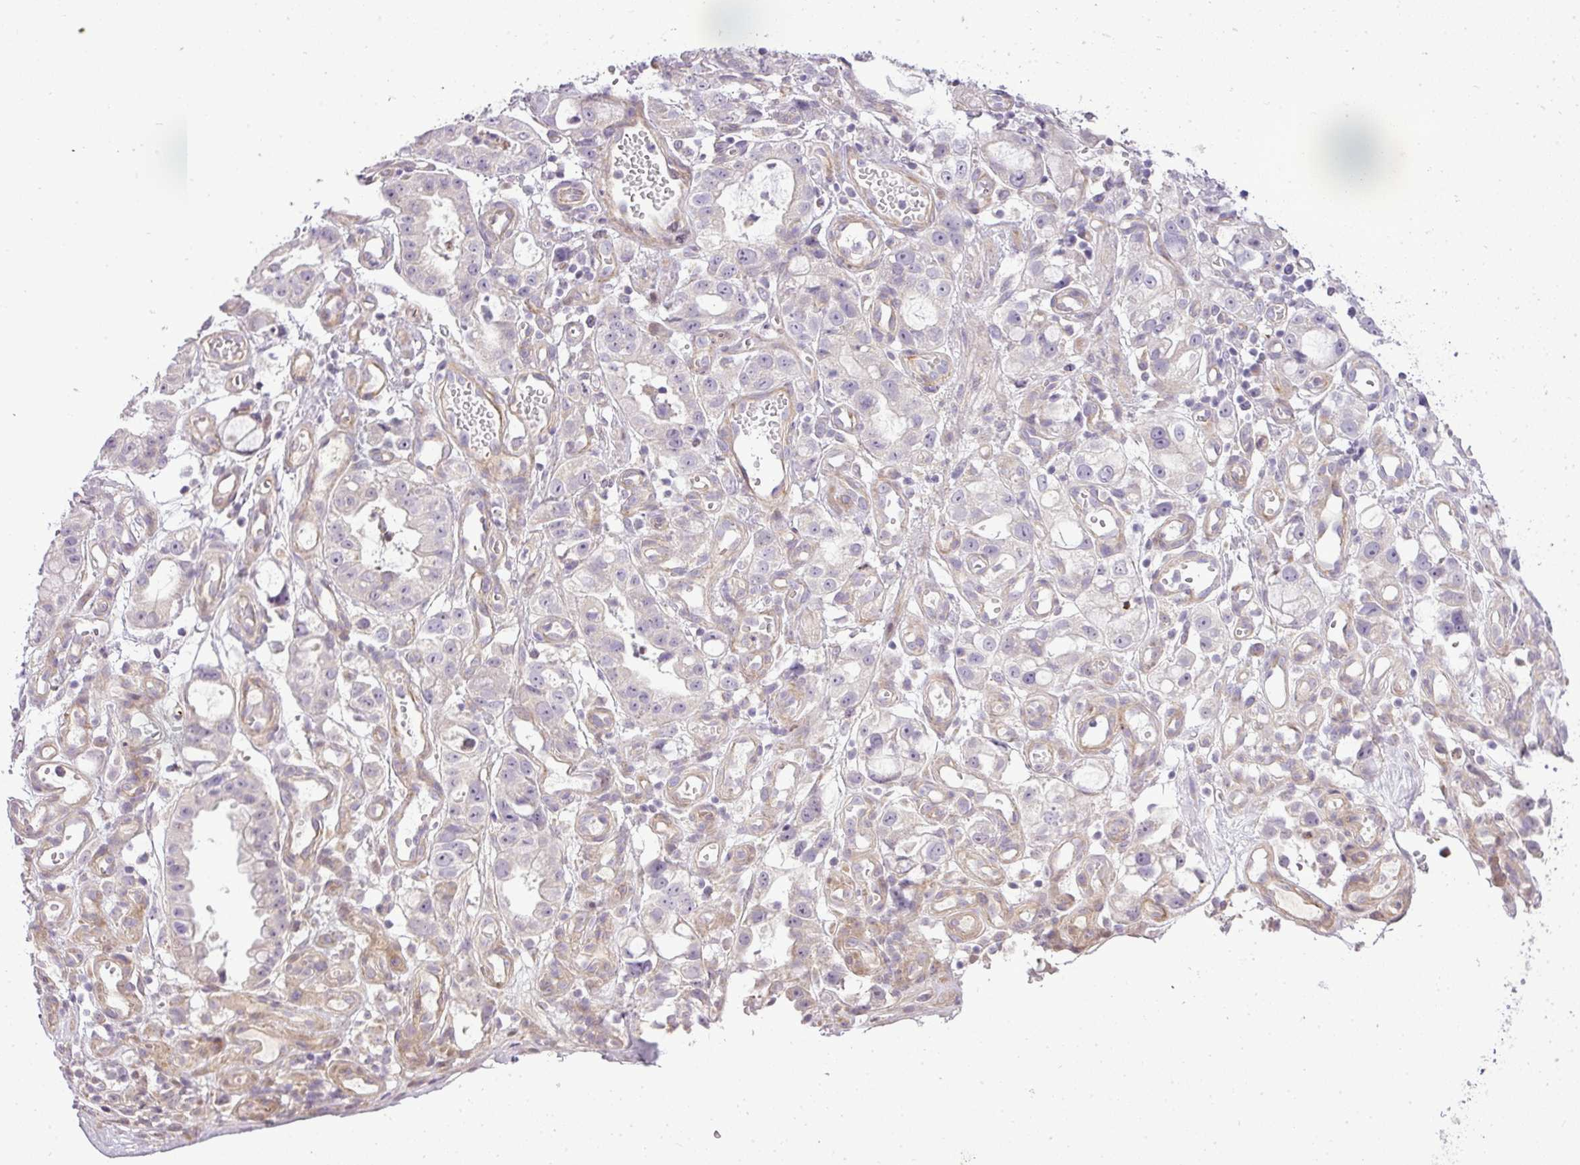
{"staining": {"intensity": "weak", "quantity": "25%-75%", "location": "cytoplasmic/membranous"}, "tissue": "stomach cancer", "cell_type": "Tumor cells", "image_type": "cancer", "snomed": [{"axis": "morphology", "description": "Adenocarcinoma, NOS"}, {"axis": "topography", "description": "Stomach"}], "caption": "Protein analysis of stomach cancer (adenocarcinoma) tissue reveals weak cytoplasmic/membranous staining in about 25%-75% of tumor cells.", "gene": "ZDHHC1", "patient": {"sex": "male", "age": 55}}